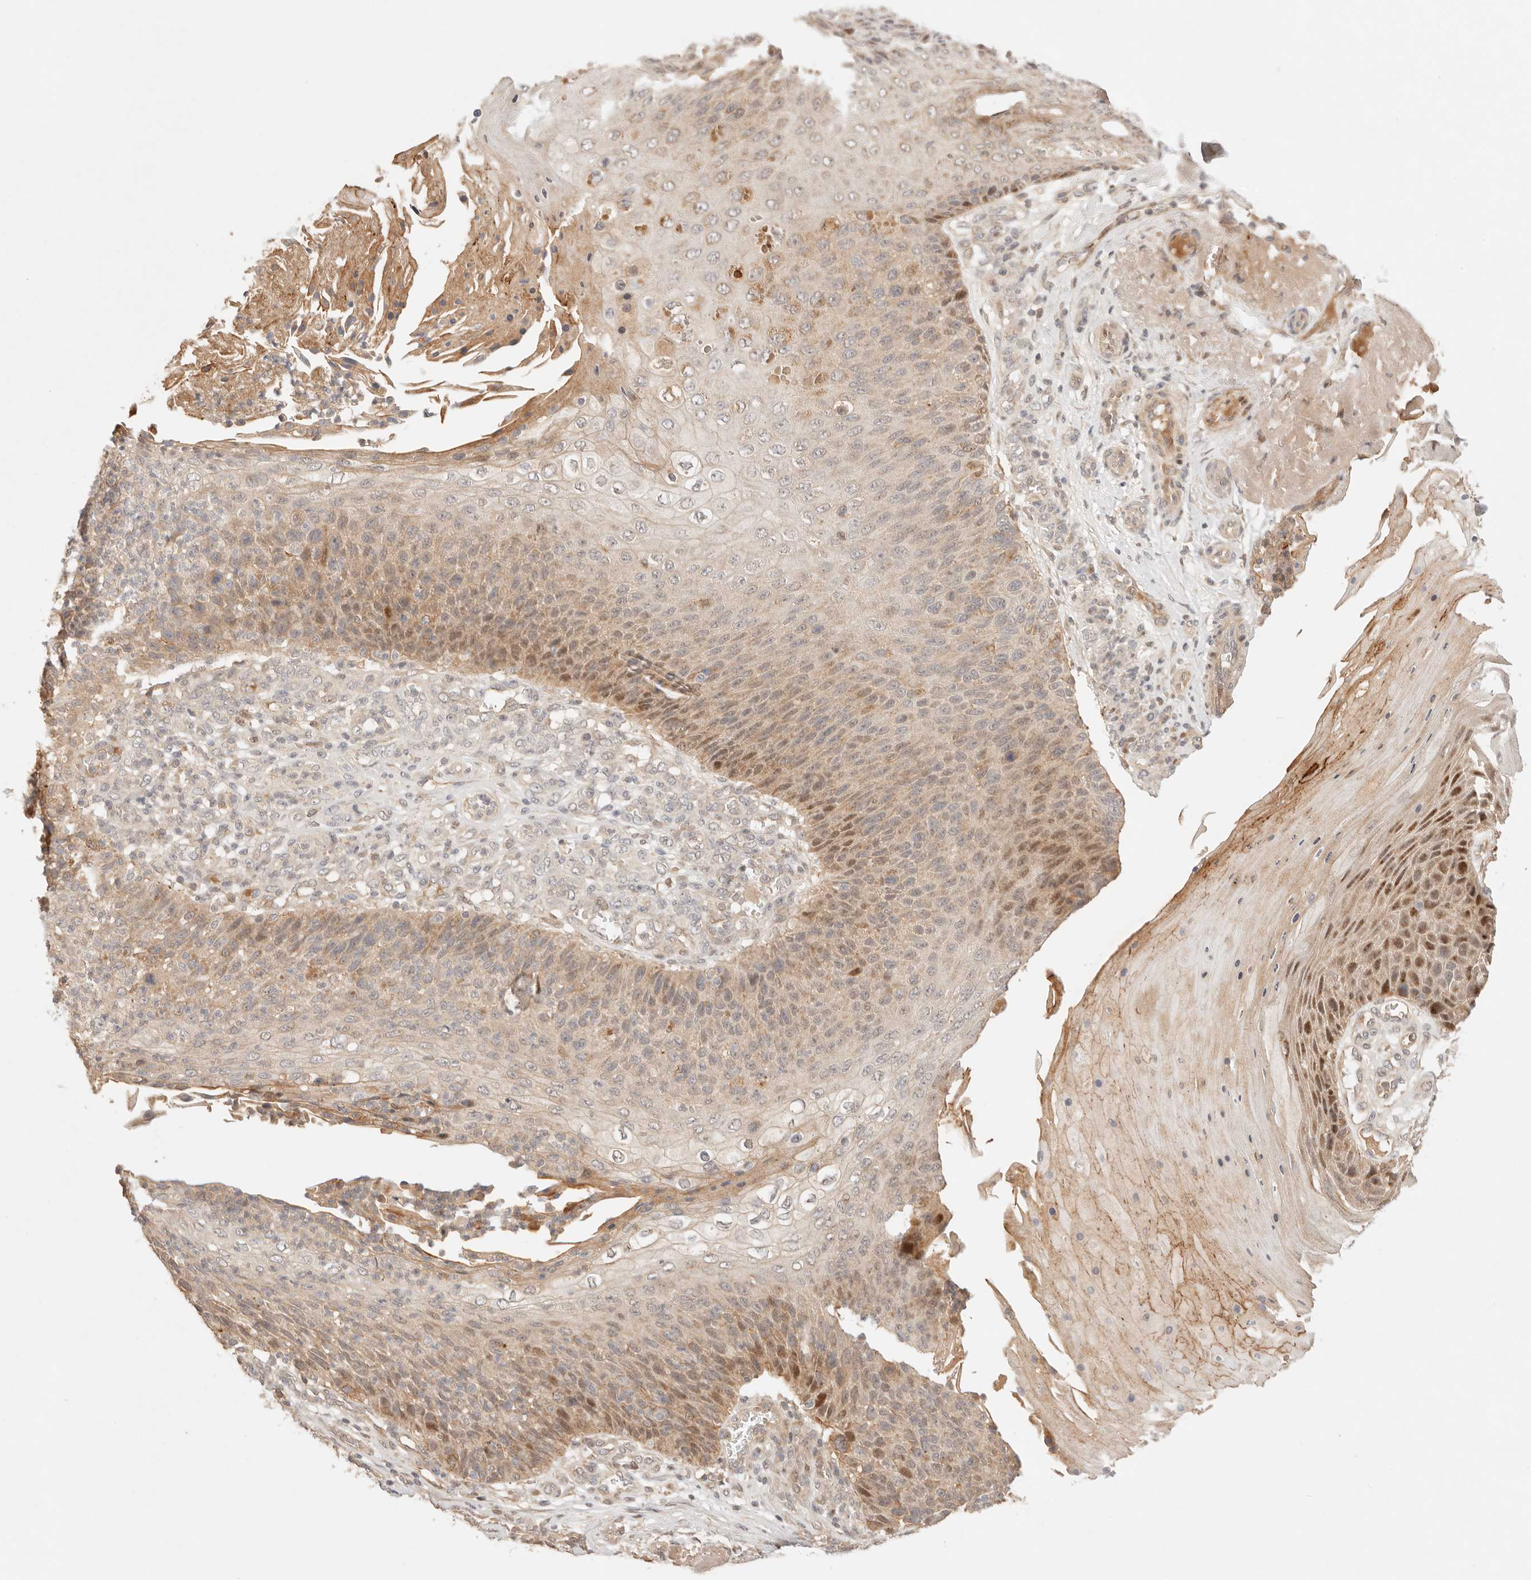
{"staining": {"intensity": "moderate", "quantity": ">75%", "location": "cytoplasmic/membranous,nuclear"}, "tissue": "skin cancer", "cell_type": "Tumor cells", "image_type": "cancer", "snomed": [{"axis": "morphology", "description": "Squamous cell carcinoma, NOS"}, {"axis": "topography", "description": "Skin"}], "caption": "There is medium levels of moderate cytoplasmic/membranous and nuclear staining in tumor cells of skin cancer, as demonstrated by immunohistochemical staining (brown color).", "gene": "PHLDA3", "patient": {"sex": "female", "age": 88}}